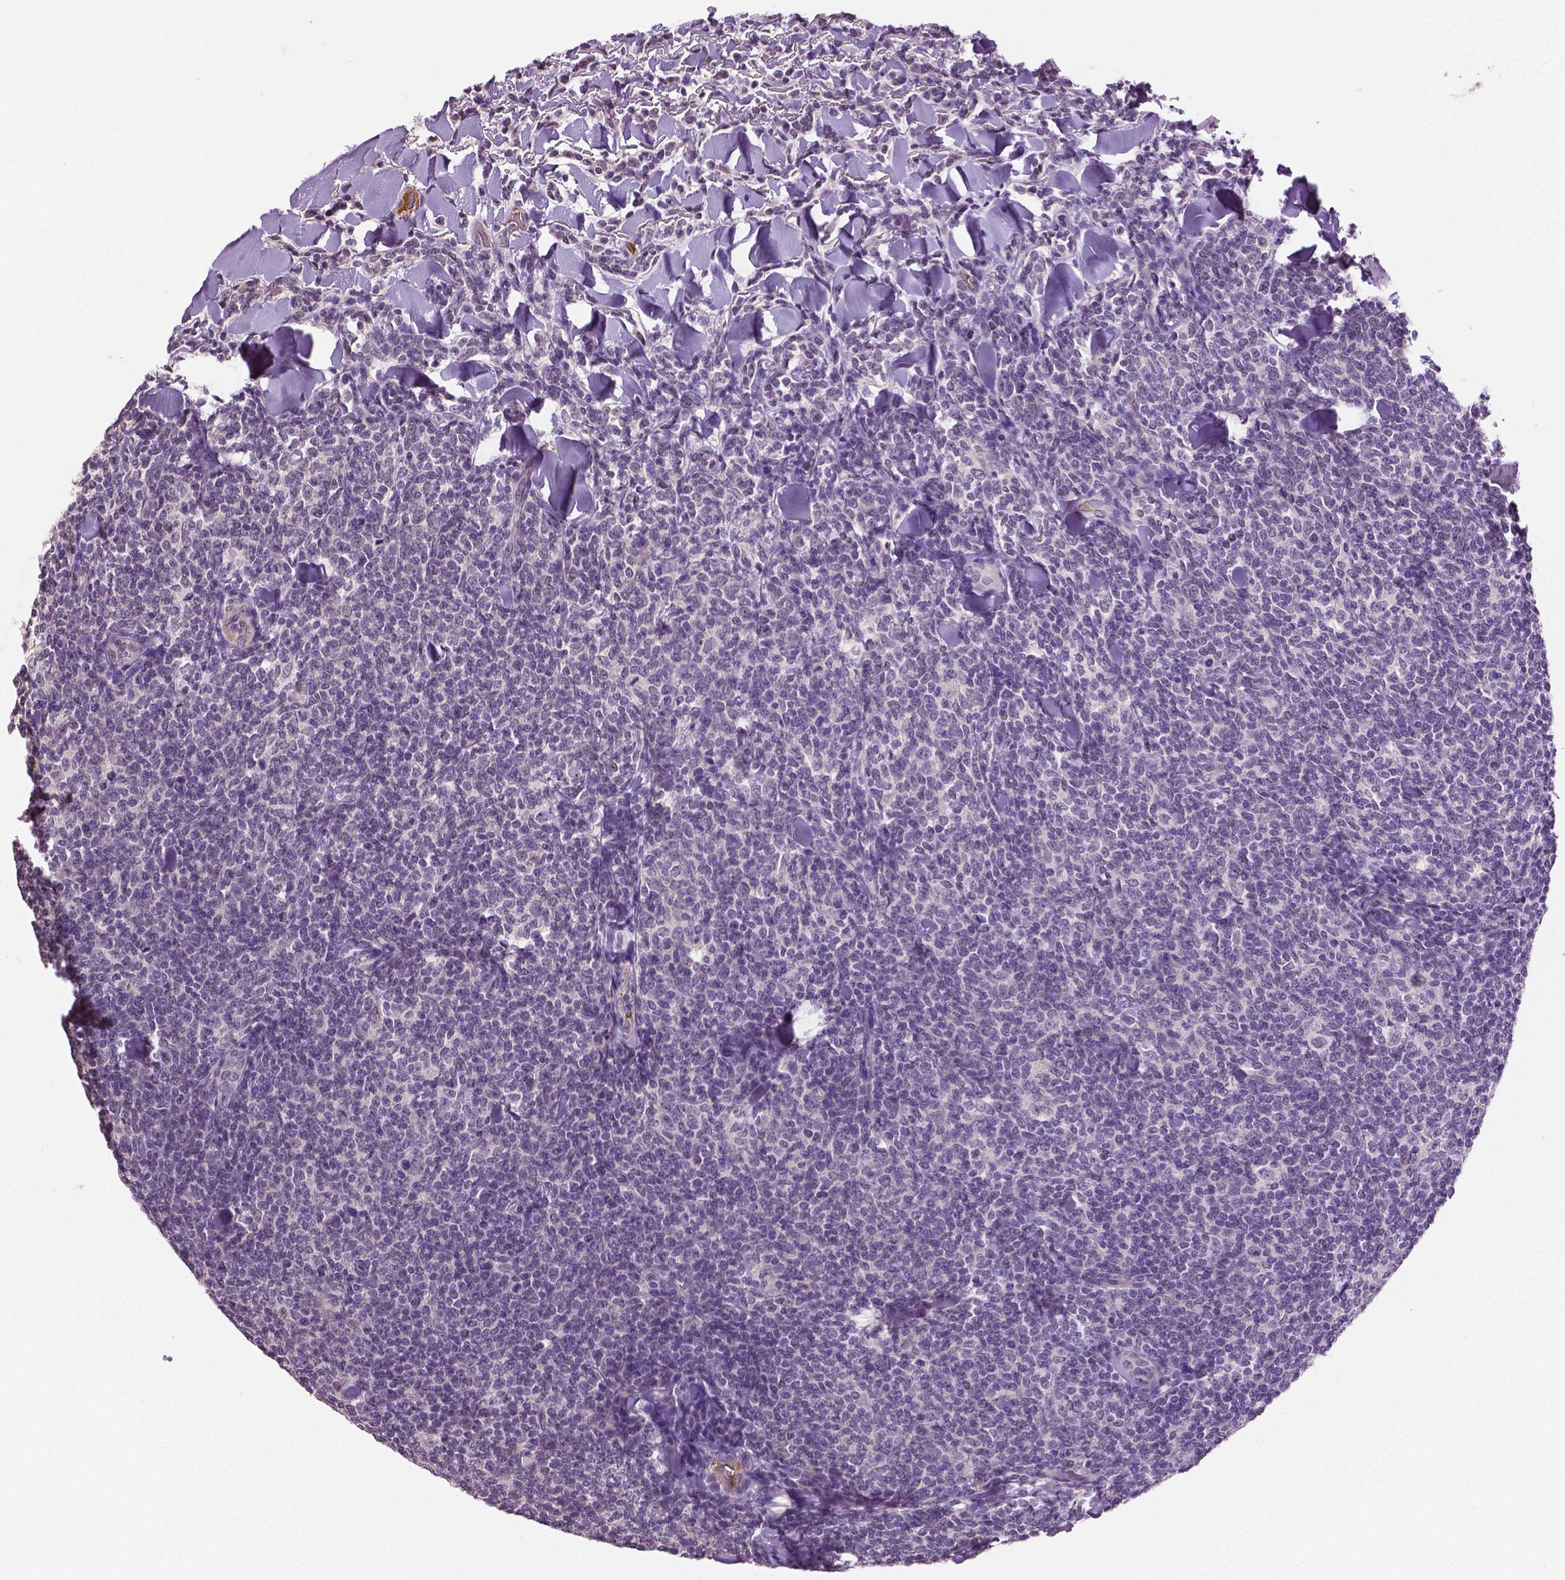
{"staining": {"intensity": "negative", "quantity": "none", "location": "none"}, "tissue": "lymphoma", "cell_type": "Tumor cells", "image_type": "cancer", "snomed": [{"axis": "morphology", "description": "Malignant lymphoma, non-Hodgkin's type, Low grade"}, {"axis": "topography", "description": "Lymph node"}], "caption": "IHC photomicrograph of neoplastic tissue: low-grade malignant lymphoma, non-Hodgkin's type stained with DAB (3,3'-diaminobenzidine) shows no significant protein positivity in tumor cells.", "gene": "PTPN5", "patient": {"sex": "female", "age": 56}}